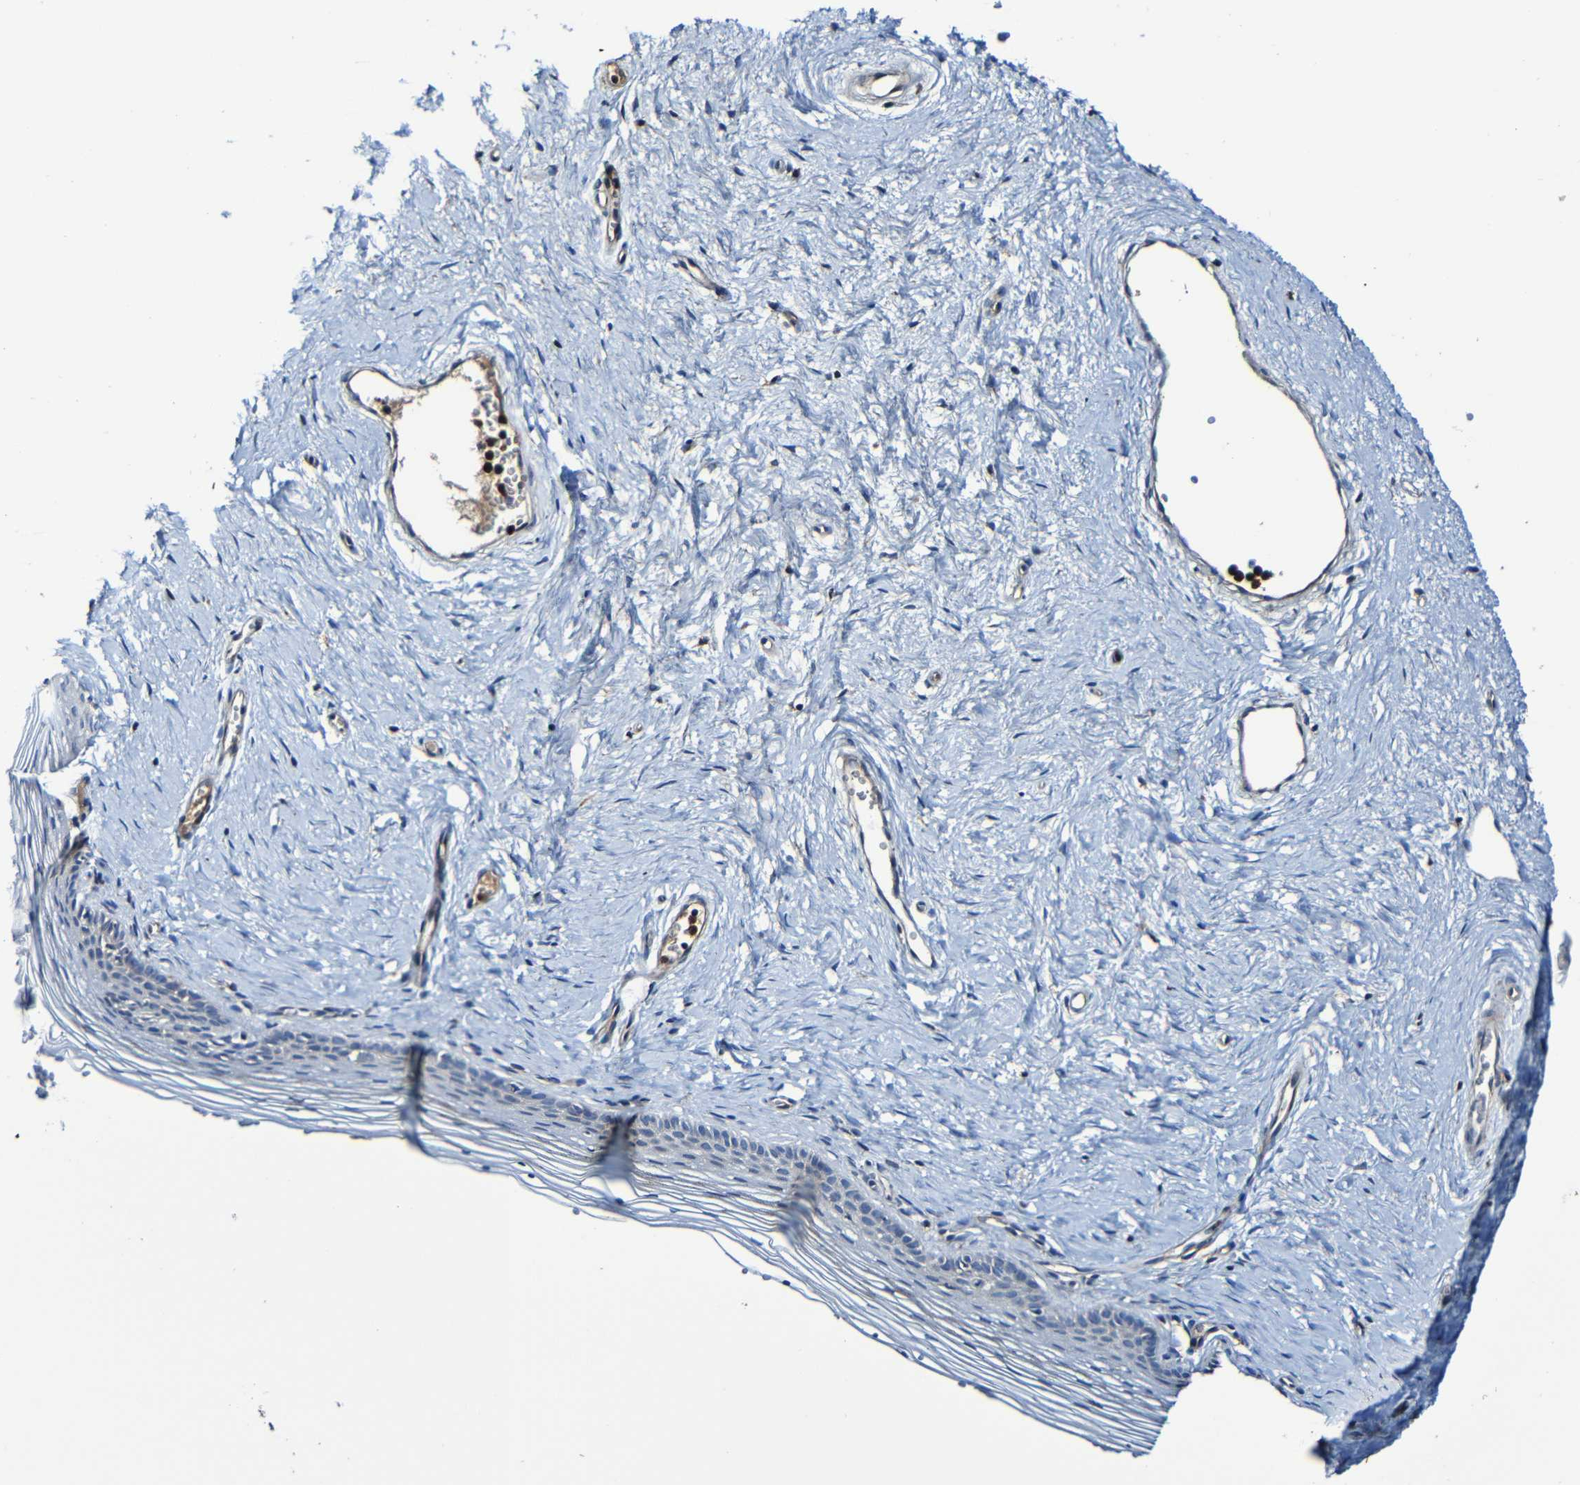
{"staining": {"intensity": "weak", "quantity": "<25%", "location": "cytoplasmic/membranous"}, "tissue": "vagina", "cell_type": "Squamous epithelial cells", "image_type": "normal", "snomed": [{"axis": "morphology", "description": "Normal tissue, NOS"}, {"axis": "topography", "description": "Vagina"}], "caption": "Immunohistochemistry histopathology image of unremarkable human vagina stained for a protein (brown), which shows no staining in squamous epithelial cells.", "gene": "ADAM15", "patient": {"sex": "female", "age": 32}}